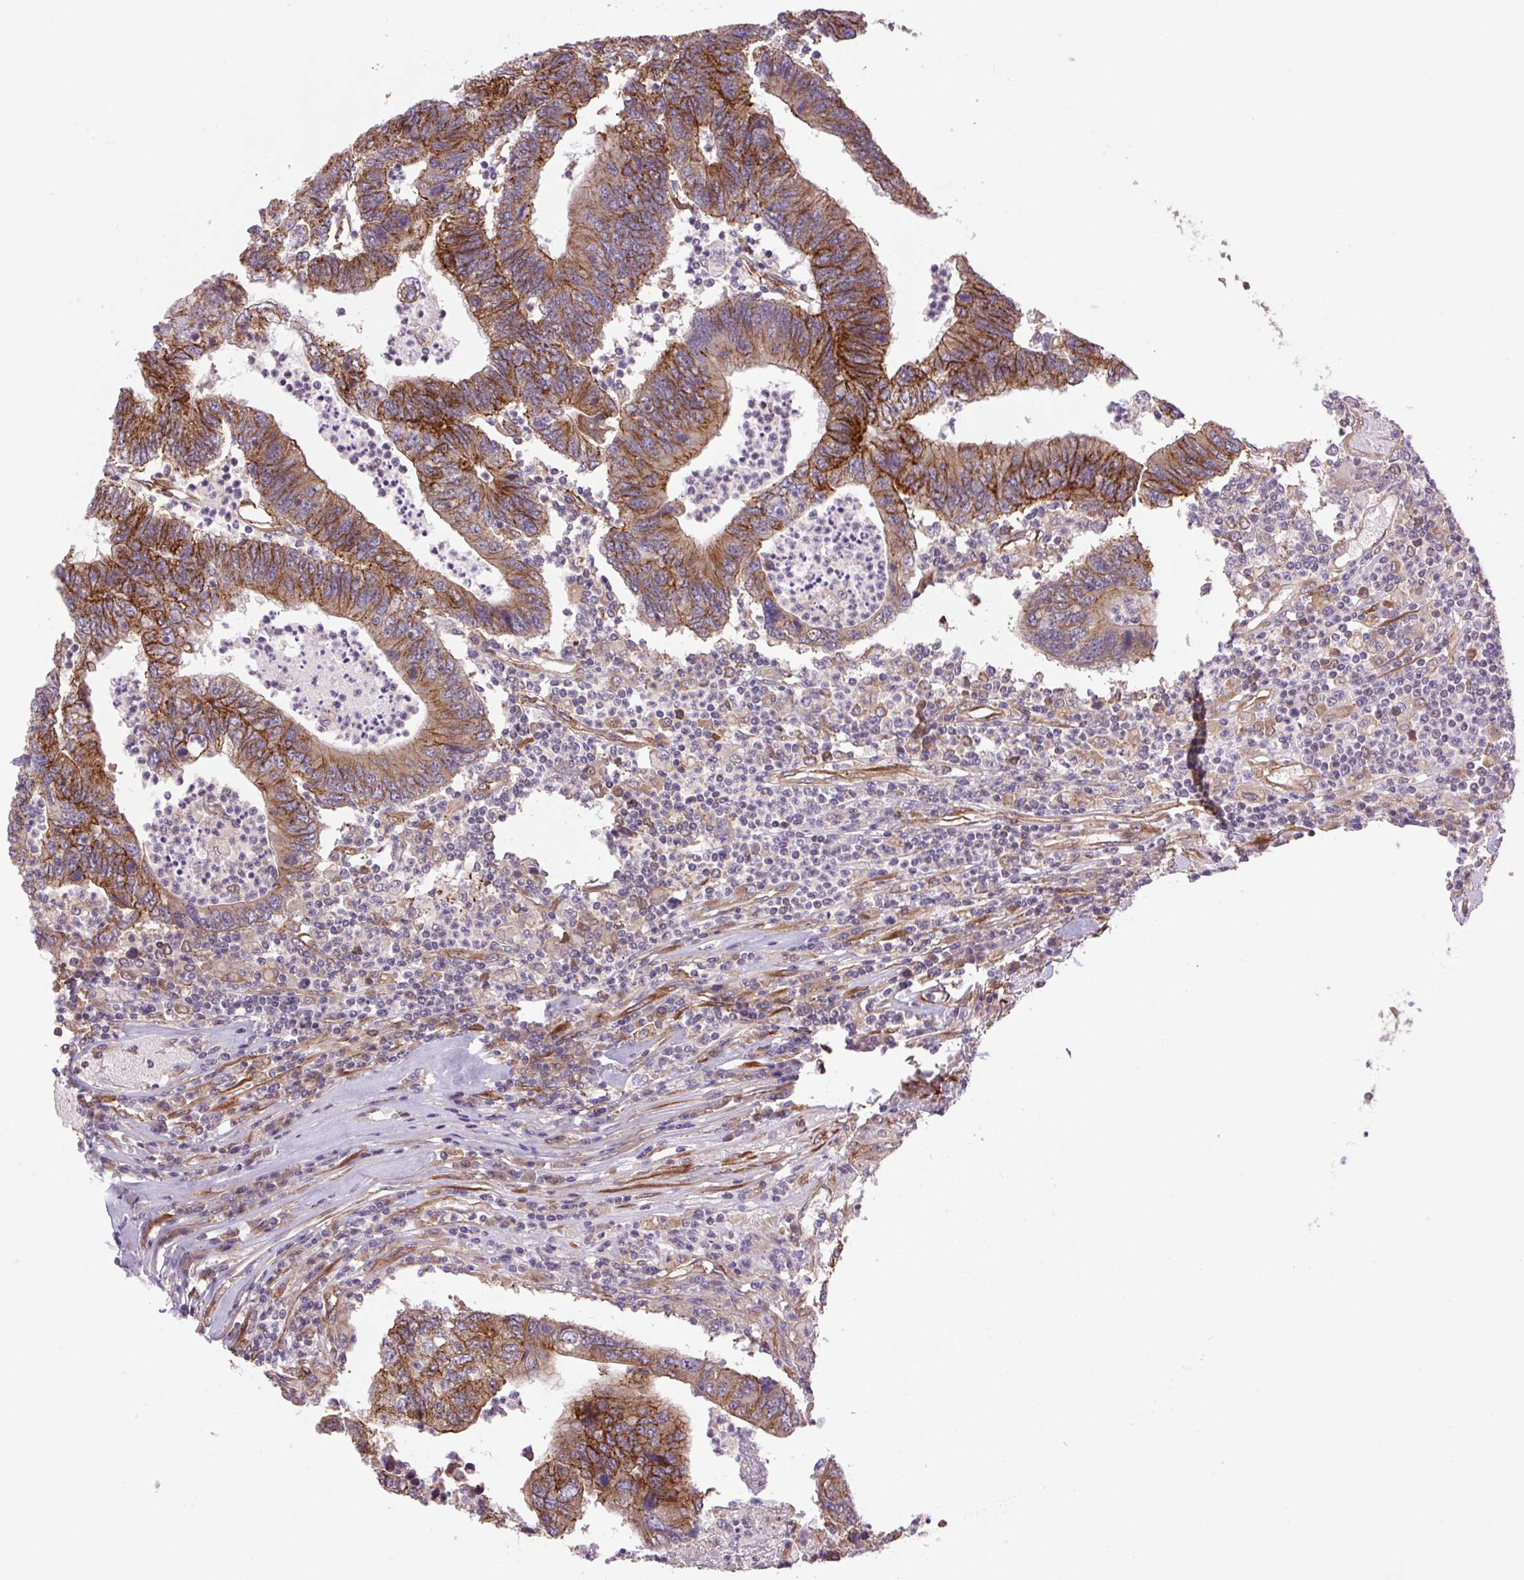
{"staining": {"intensity": "strong", "quantity": ">75%", "location": "cytoplasmic/membranous"}, "tissue": "colorectal cancer", "cell_type": "Tumor cells", "image_type": "cancer", "snomed": [{"axis": "morphology", "description": "Adenocarcinoma, NOS"}, {"axis": "topography", "description": "Colon"}], "caption": "Immunohistochemistry (IHC) image of human adenocarcinoma (colorectal) stained for a protein (brown), which reveals high levels of strong cytoplasmic/membranous positivity in about >75% of tumor cells.", "gene": "SEPTIN10", "patient": {"sex": "female", "age": 48}}